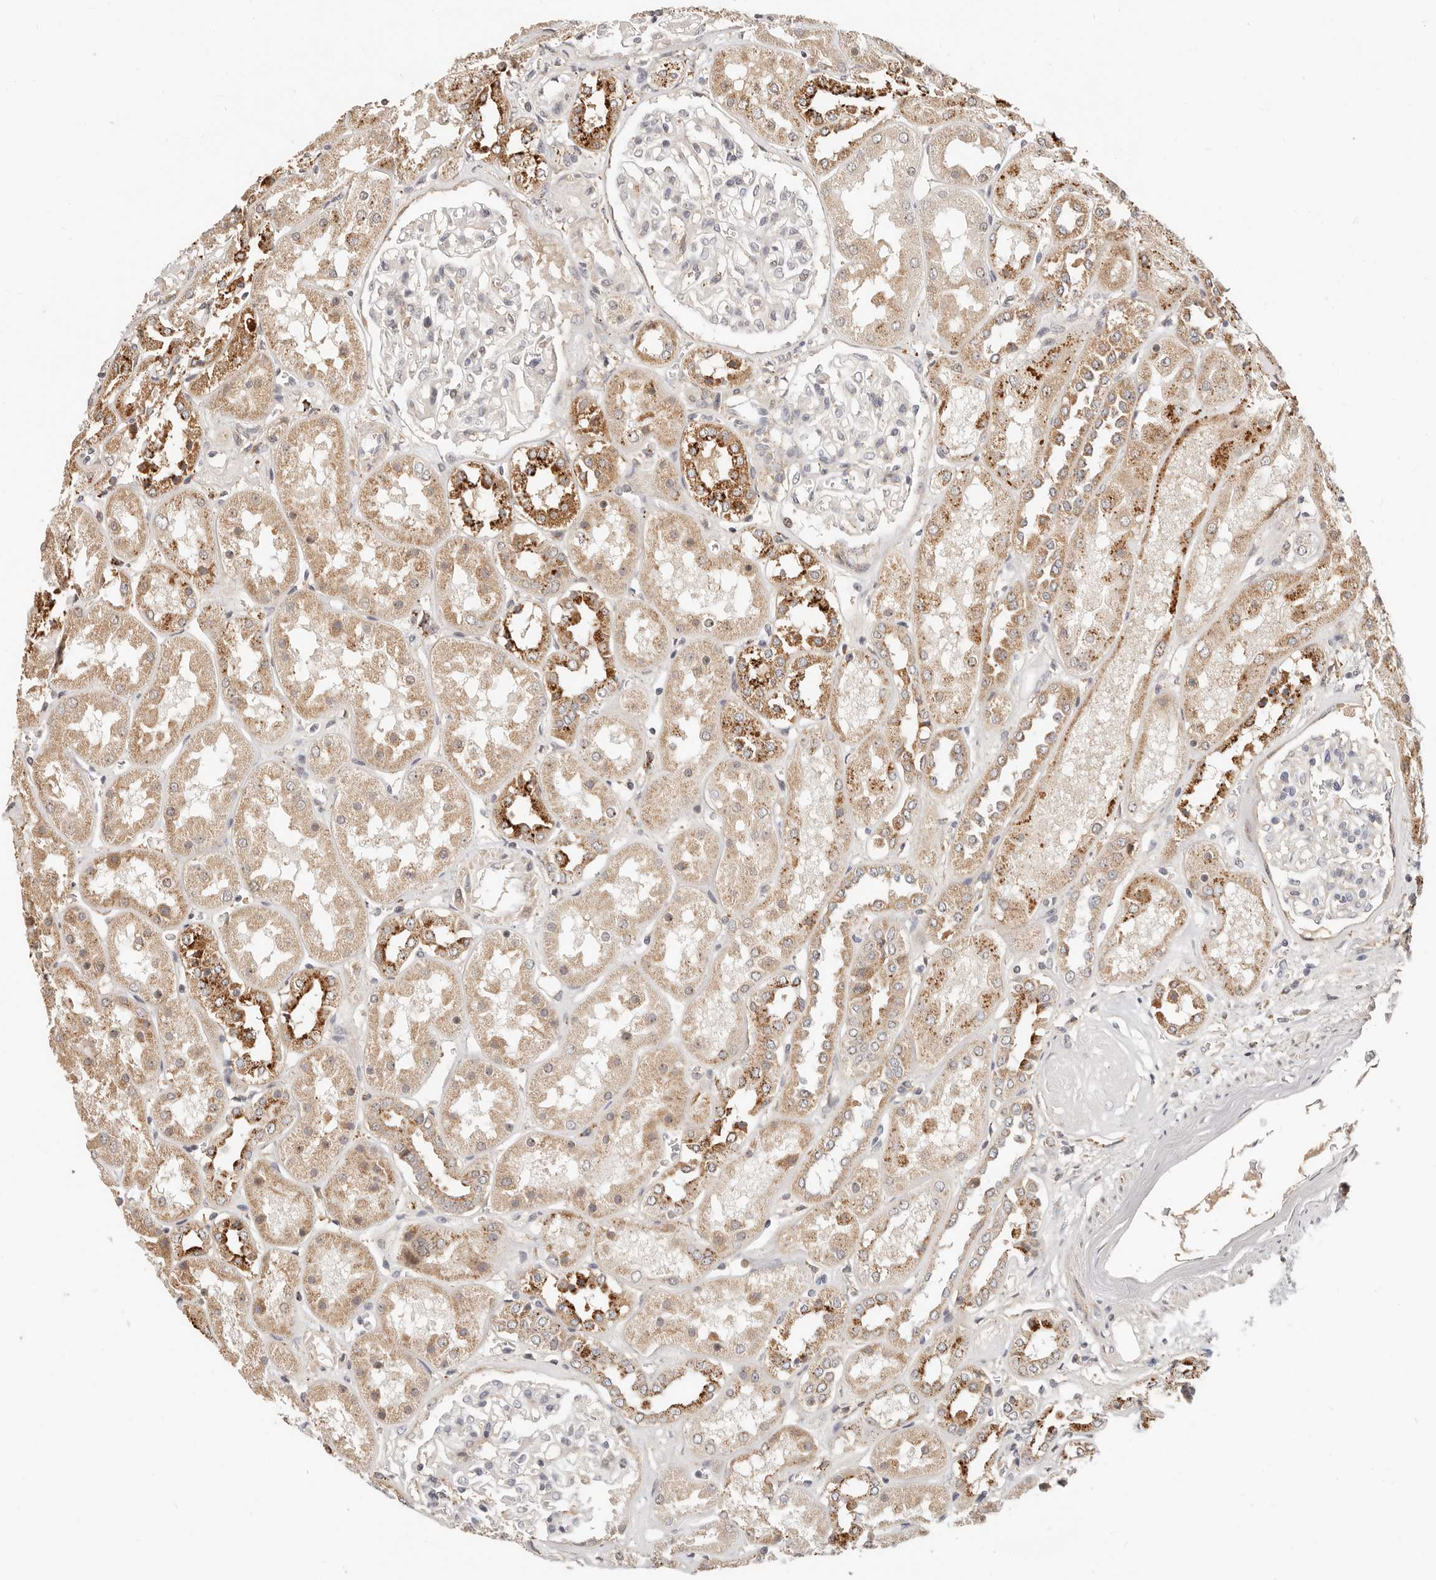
{"staining": {"intensity": "negative", "quantity": "none", "location": "none"}, "tissue": "kidney", "cell_type": "Cells in glomeruli", "image_type": "normal", "snomed": [{"axis": "morphology", "description": "Normal tissue, NOS"}, {"axis": "topography", "description": "Kidney"}], "caption": "This micrograph is of normal kidney stained with IHC to label a protein in brown with the nuclei are counter-stained blue. There is no staining in cells in glomeruli. (DAB IHC visualized using brightfield microscopy, high magnification).", "gene": "ZRANB1", "patient": {"sex": "male", "age": 70}}